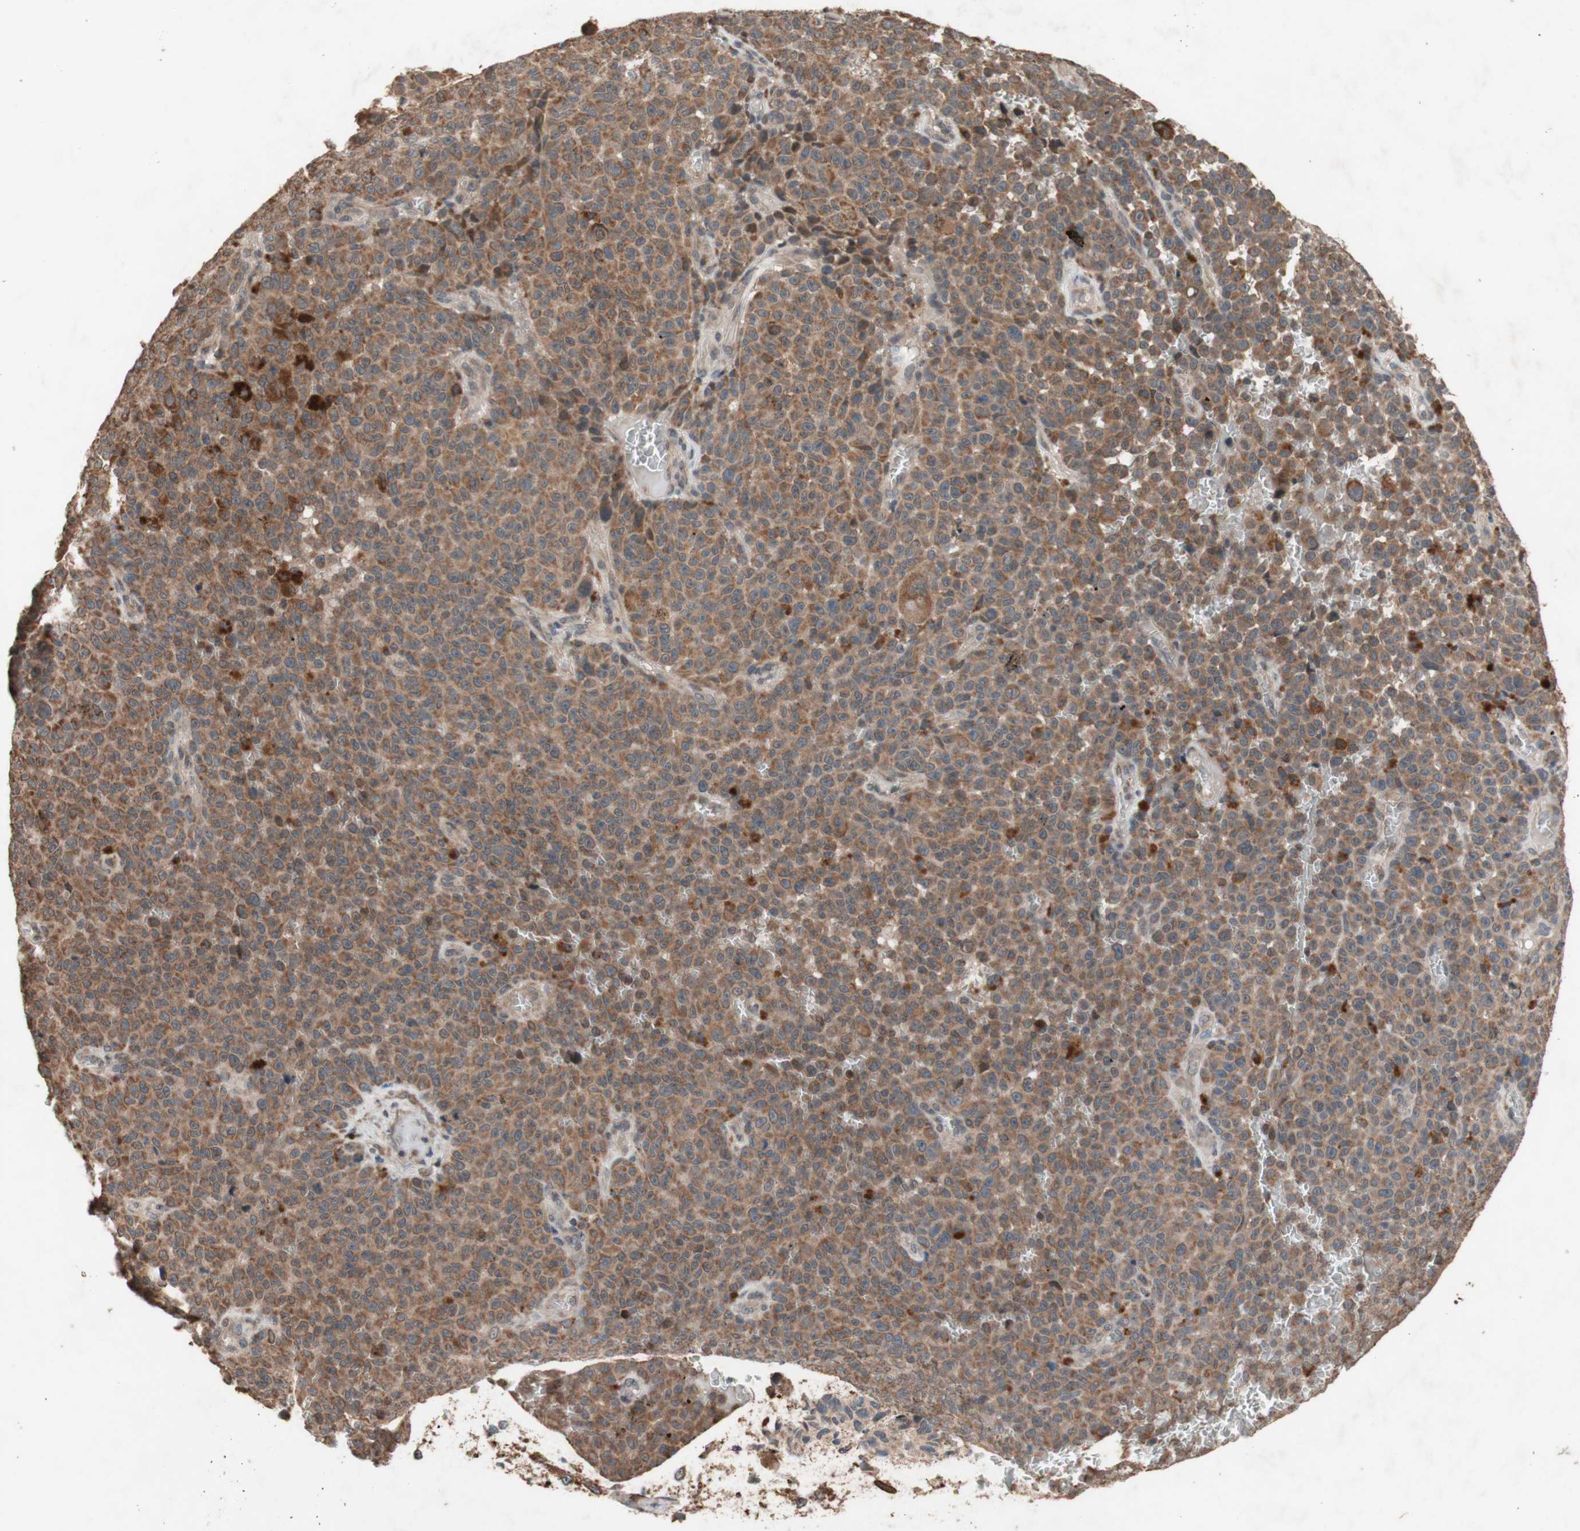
{"staining": {"intensity": "moderate", "quantity": ">75%", "location": "cytoplasmic/membranous"}, "tissue": "melanoma", "cell_type": "Tumor cells", "image_type": "cancer", "snomed": [{"axis": "morphology", "description": "Malignant melanoma, NOS"}, {"axis": "topography", "description": "Skin"}], "caption": "Protein staining by IHC shows moderate cytoplasmic/membranous positivity in approximately >75% of tumor cells in melanoma.", "gene": "DDOST", "patient": {"sex": "female", "age": 82}}